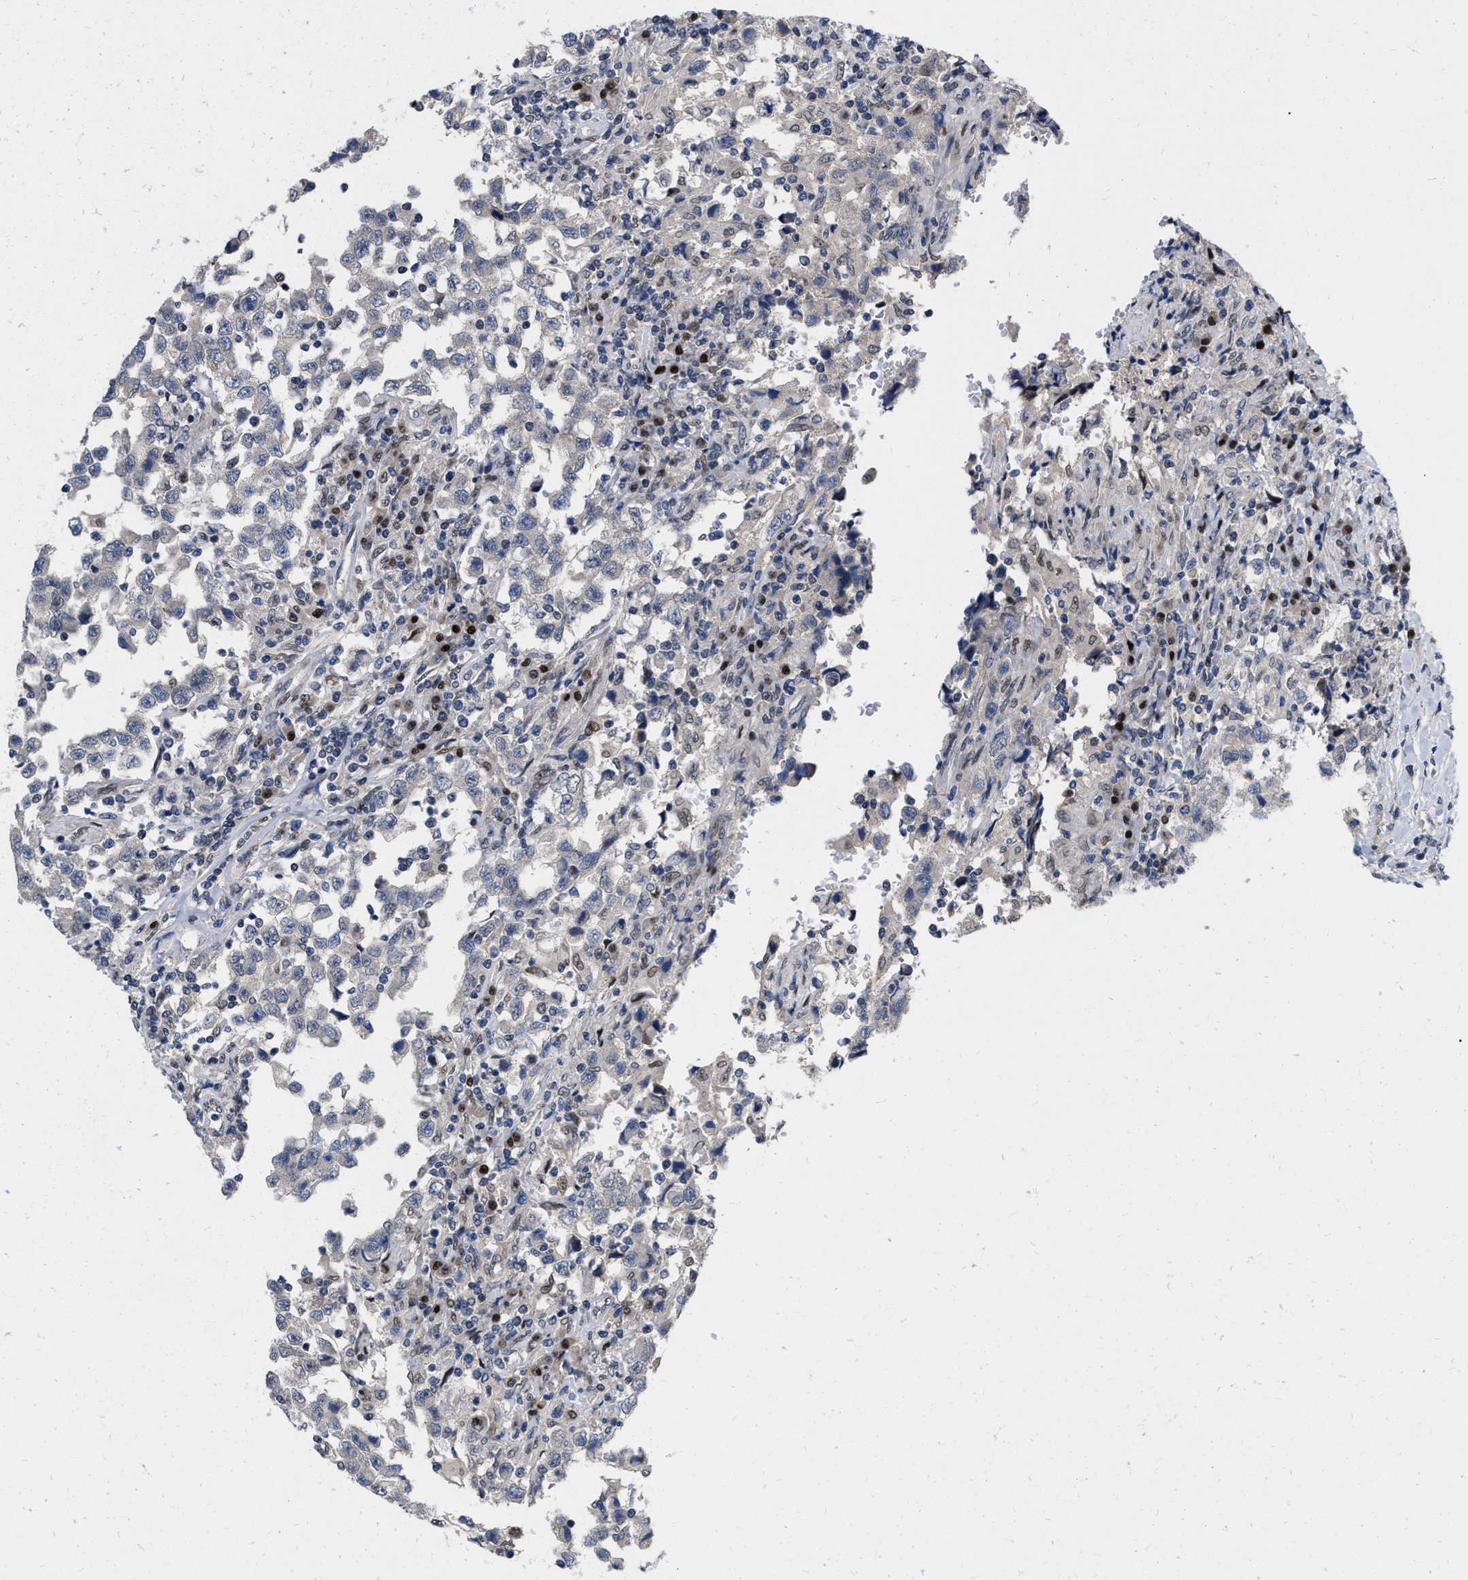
{"staining": {"intensity": "negative", "quantity": "none", "location": "none"}, "tissue": "testis cancer", "cell_type": "Tumor cells", "image_type": "cancer", "snomed": [{"axis": "morphology", "description": "Carcinoma, Embryonal, NOS"}, {"axis": "topography", "description": "Testis"}], "caption": "The photomicrograph reveals no staining of tumor cells in testis embryonal carcinoma.", "gene": "MDM4", "patient": {"sex": "male", "age": 21}}